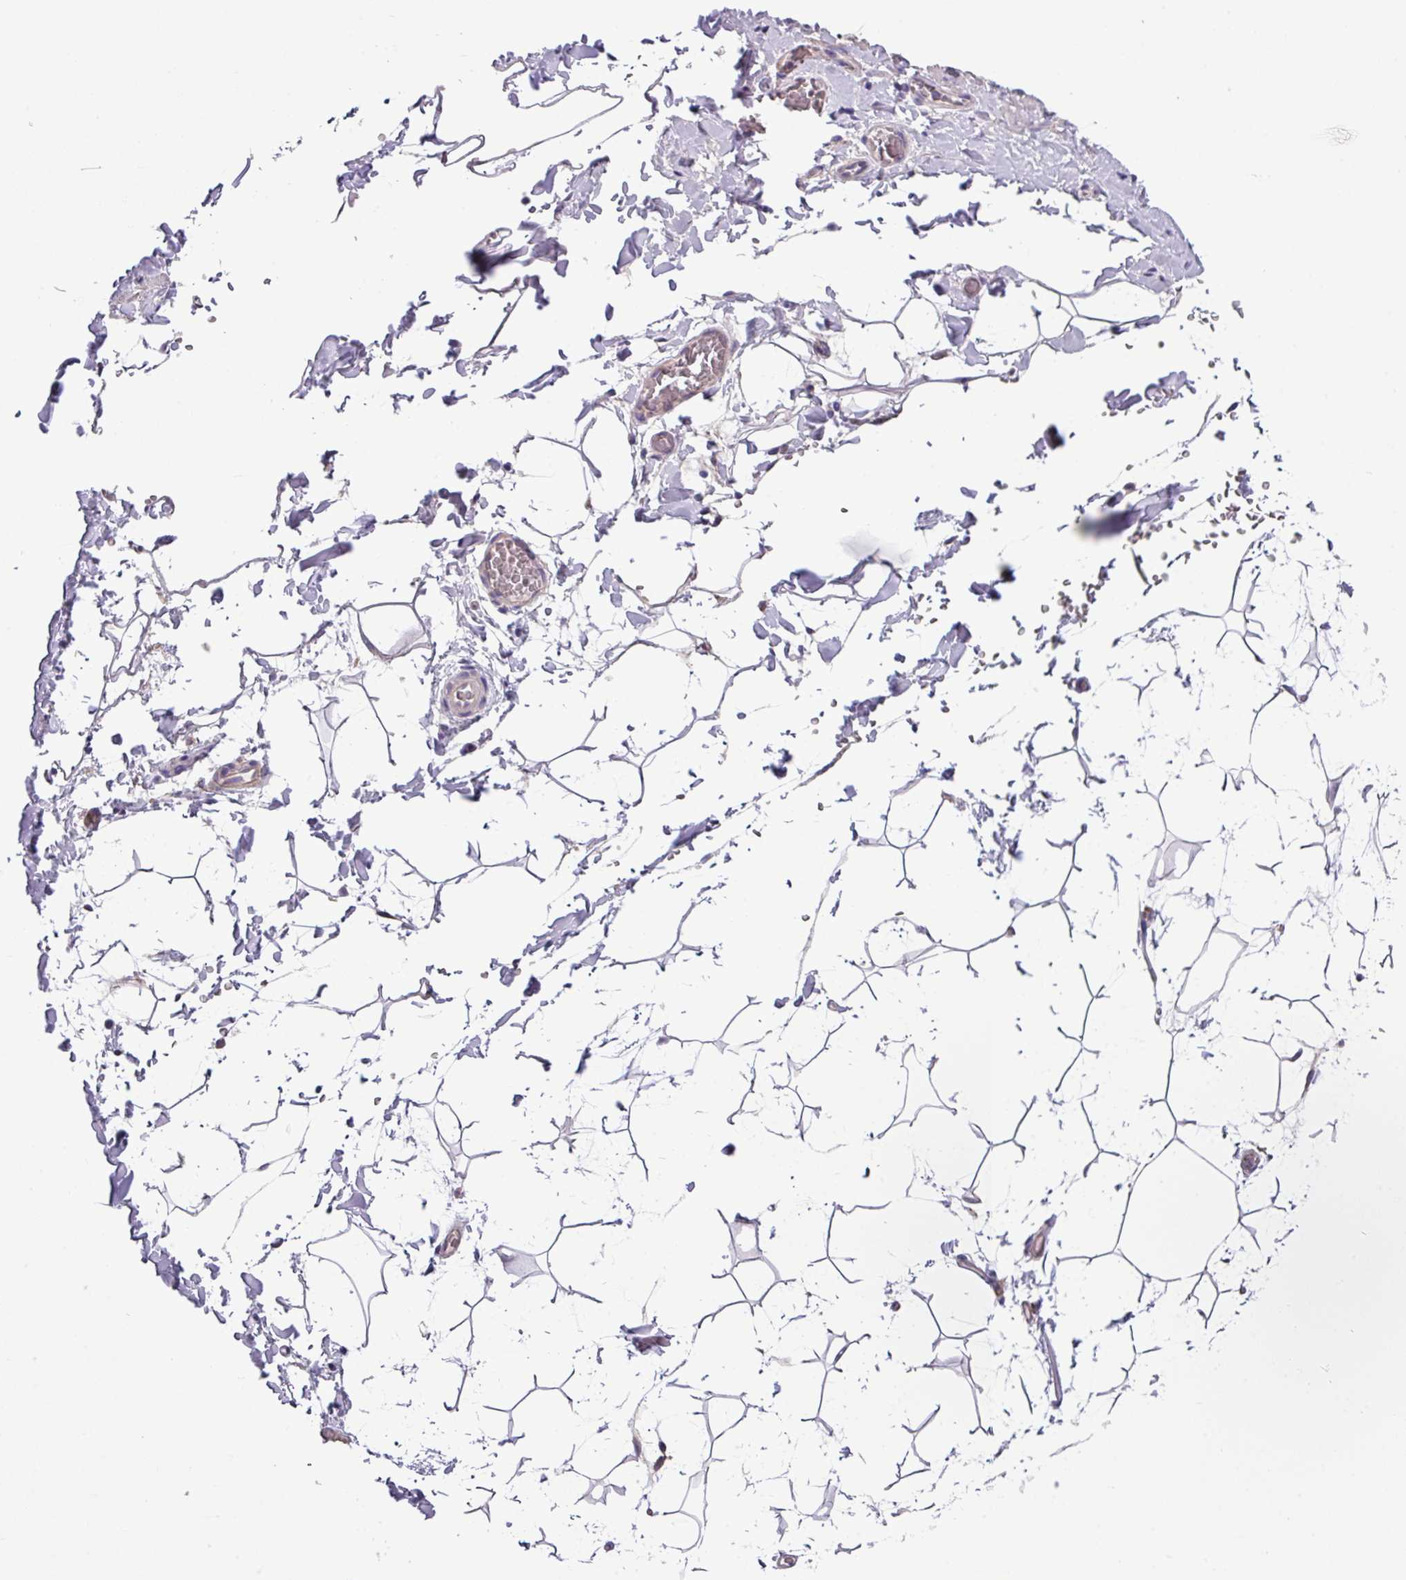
{"staining": {"intensity": "negative", "quantity": "none", "location": "none"}, "tissue": "adipose tissue", "cell_type": "Adipocytes", "image_type": "normal", "snomed": [{"axis": "morphology", "description": "Normal tissue, NOS"}, {"axis": "topography", "description": "Gallbladder"}, {"axis": "topography", "description": "Peripheral nerve tissue"}], "caption": "IHC image of unremarkable human adipose tissue stained for a protein (brown), which shows no staining in adipocytes.", "gene": "SLC23A2", "patient": {"sex": "male", "age": 38}}